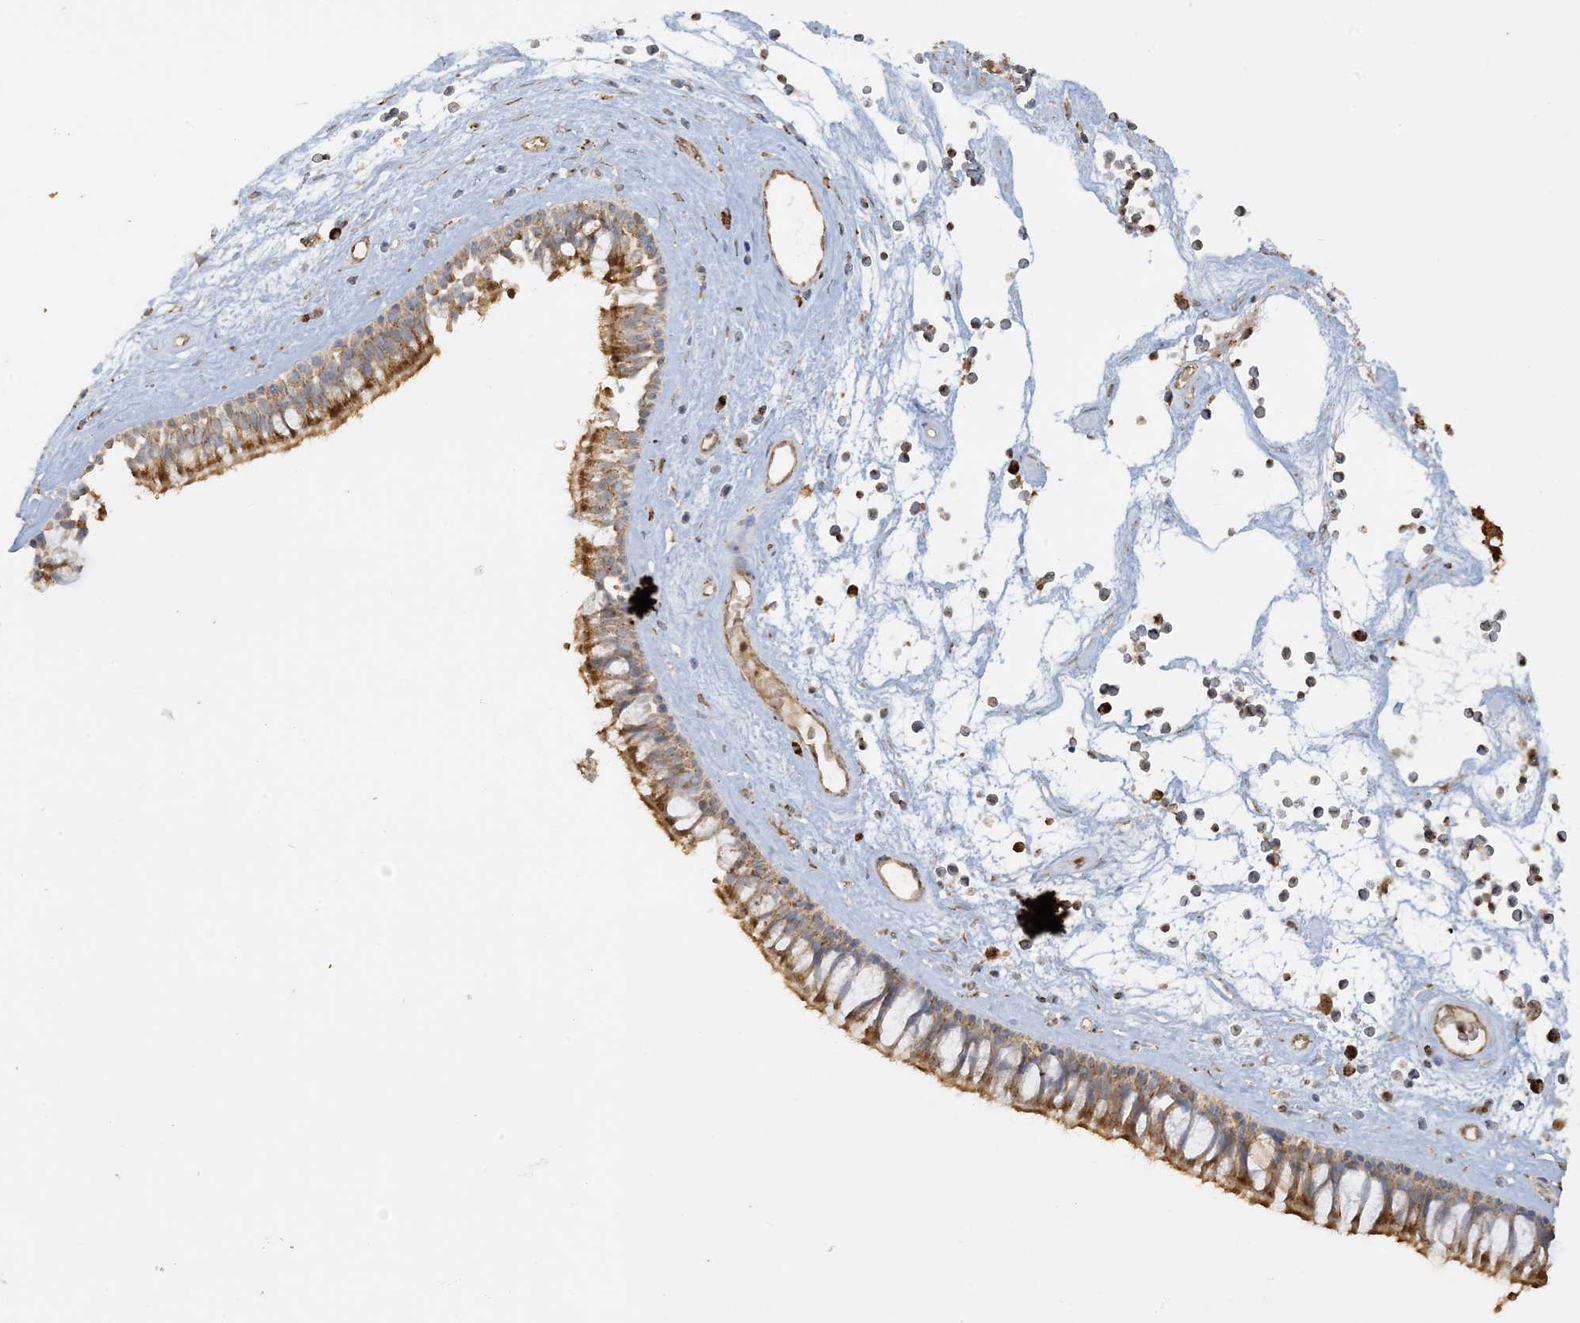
{"staining": {"intensity": "moderate", "quantity": ">75%", "location": "cytoplasmic/membranous"}, "tissue": "nasopharynx", "cell_type": "Respiratory epithelial cells", "image_type": "normal", "snomed": [{"axis": "morphology", "description": "Normal tissue, NOS"}, {"axis": "topography", "description": "Nasopharynx"}], "caption": "Nasopharynx stained for a protein (brown) exhibits moderate cytoplasmic/membranous positive expression in approximately >75% of respiratory epithelial cells.", "gene": "AGA", "patient": {"sex": "male", "age": 64}}